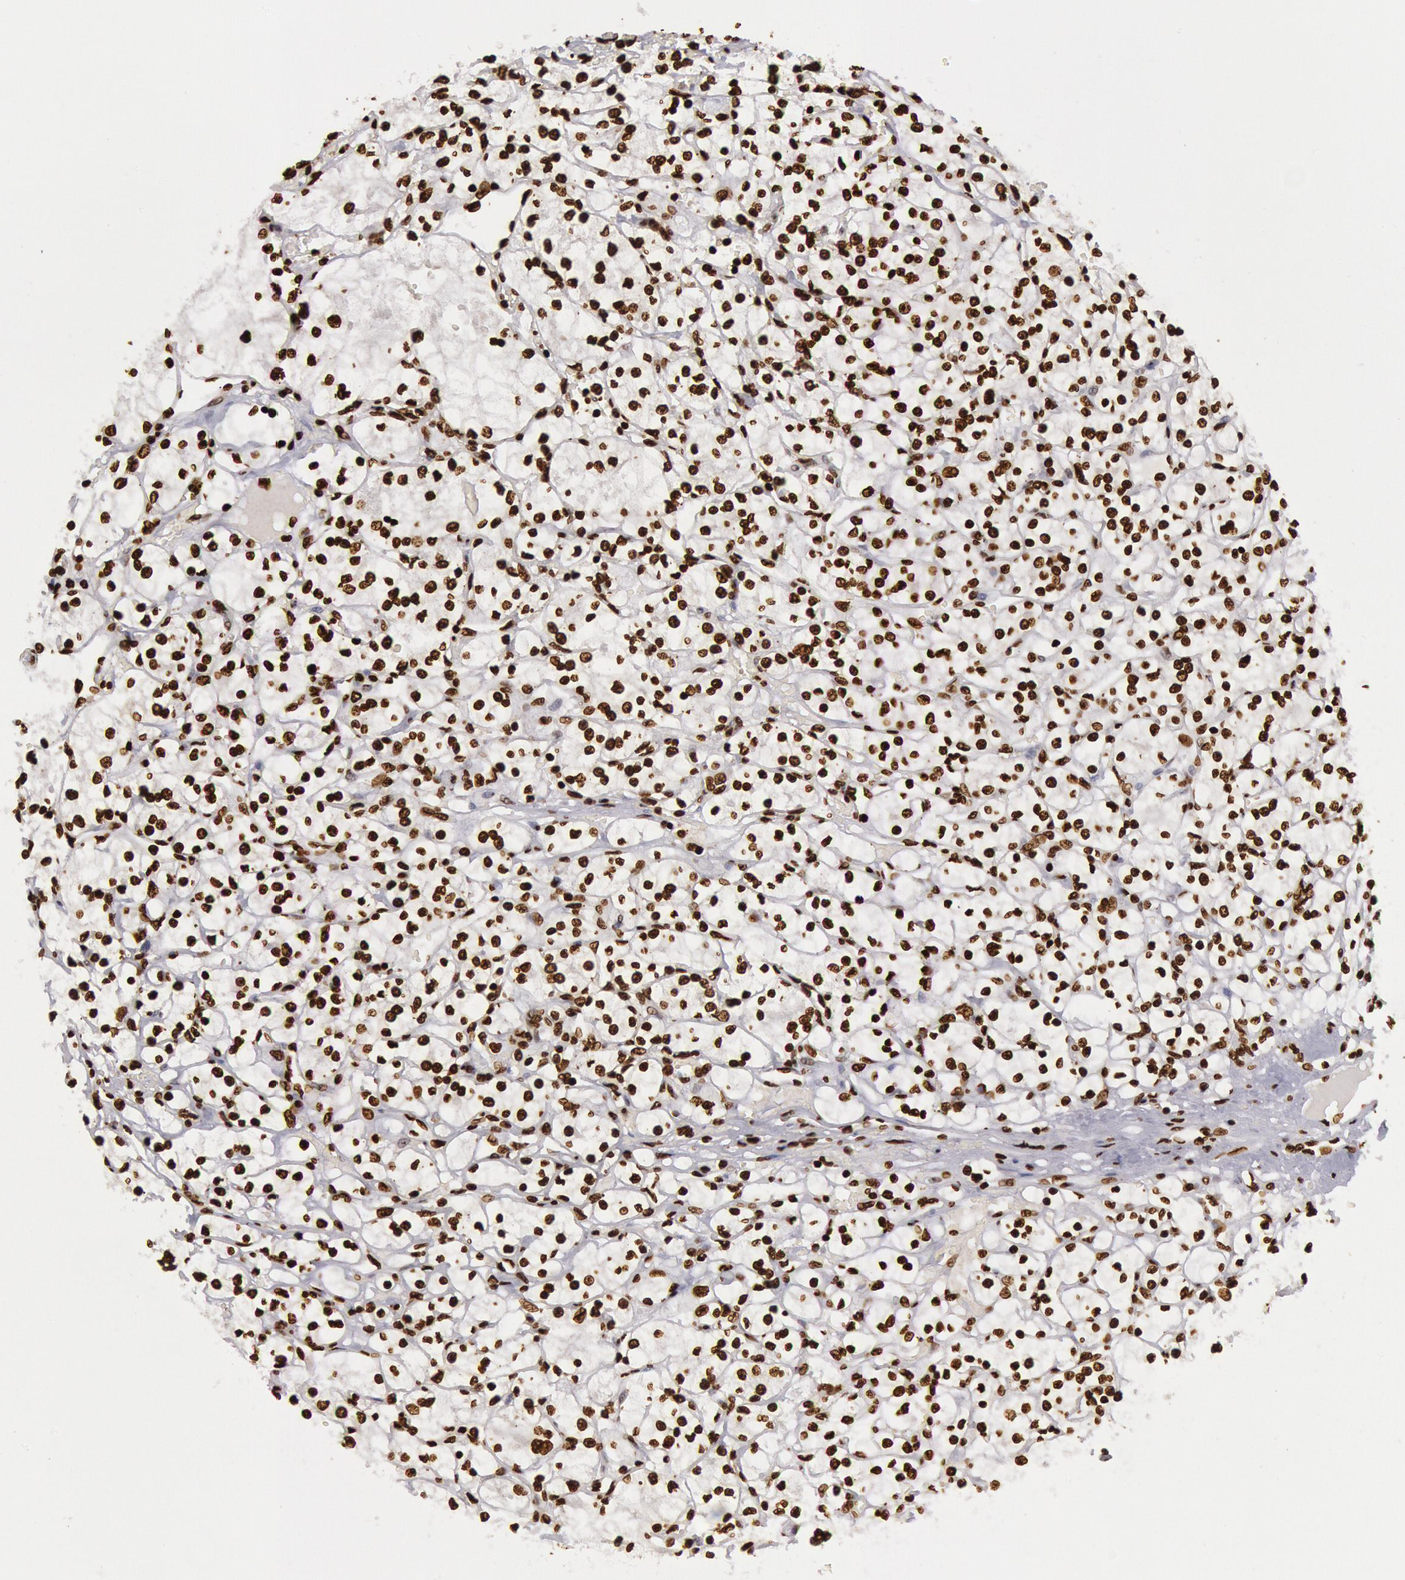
{"staining": {"intensity": "strong", "quantity": ">75%", "location": "nuclear"}, "tissue": "renal cancer", "cell_type": "Tumor cells", "image_type": "cancer", "snomed": [{"axis": "morphology", "description": "Adenocarcinoma, NOS"}, {"axis": "topography", "description": "Kidney"}], "caption": "High-power microscopy captured an immunohistochemistry (IHC) image of renal cancer (adenocarcinoma), revealing strong nuclear staining in about >75% of tumor cells. The protein of interest is shown in brown color, while the nuclei are stained blue.", "gene": "H3-4", "patient": {"sex": "male", "age": 61}}